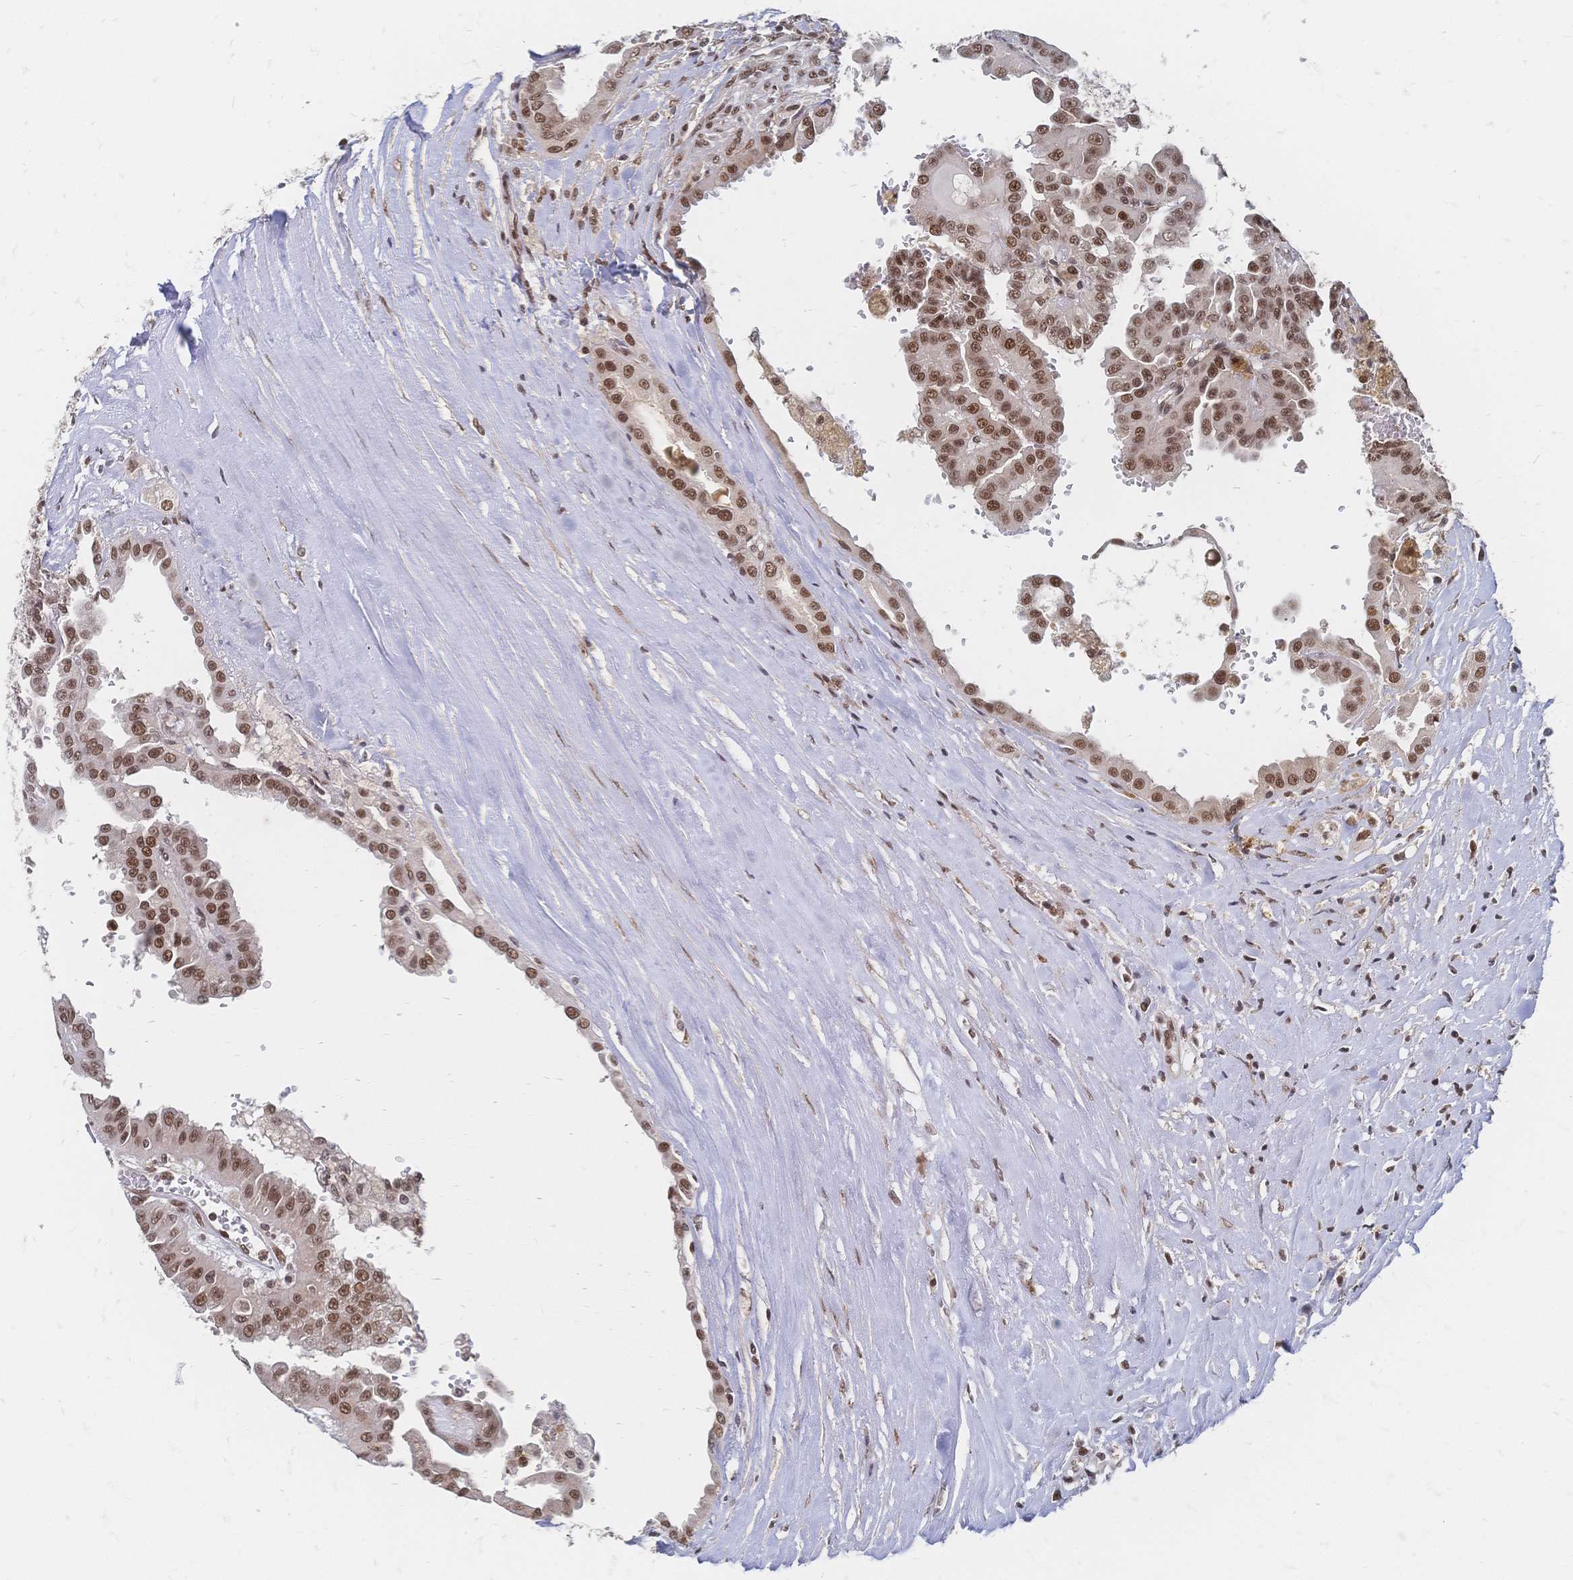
{"staining": {"intensity": "moderate", "quantity": ">75%", "location": "nuclear"}, "tissue": "renal cancer", "cell_type": "Tumor cells", "image_type": "cancer", "snomed": [{"axis": "morphology", "description": "Adenocarcinoma, NOS"}, {"axis": "topography", "description": "Kidney"}], "caption": "Immunohistochemistry (DAB (3,3'-diaminobenzidine)) staining of renal cancer (adenocarcinoma) displays moderate nuclear protein staining in about >75% of tumor cells.", "gene": "NELFA", "patient": {"sex": "male", "age": 58}}